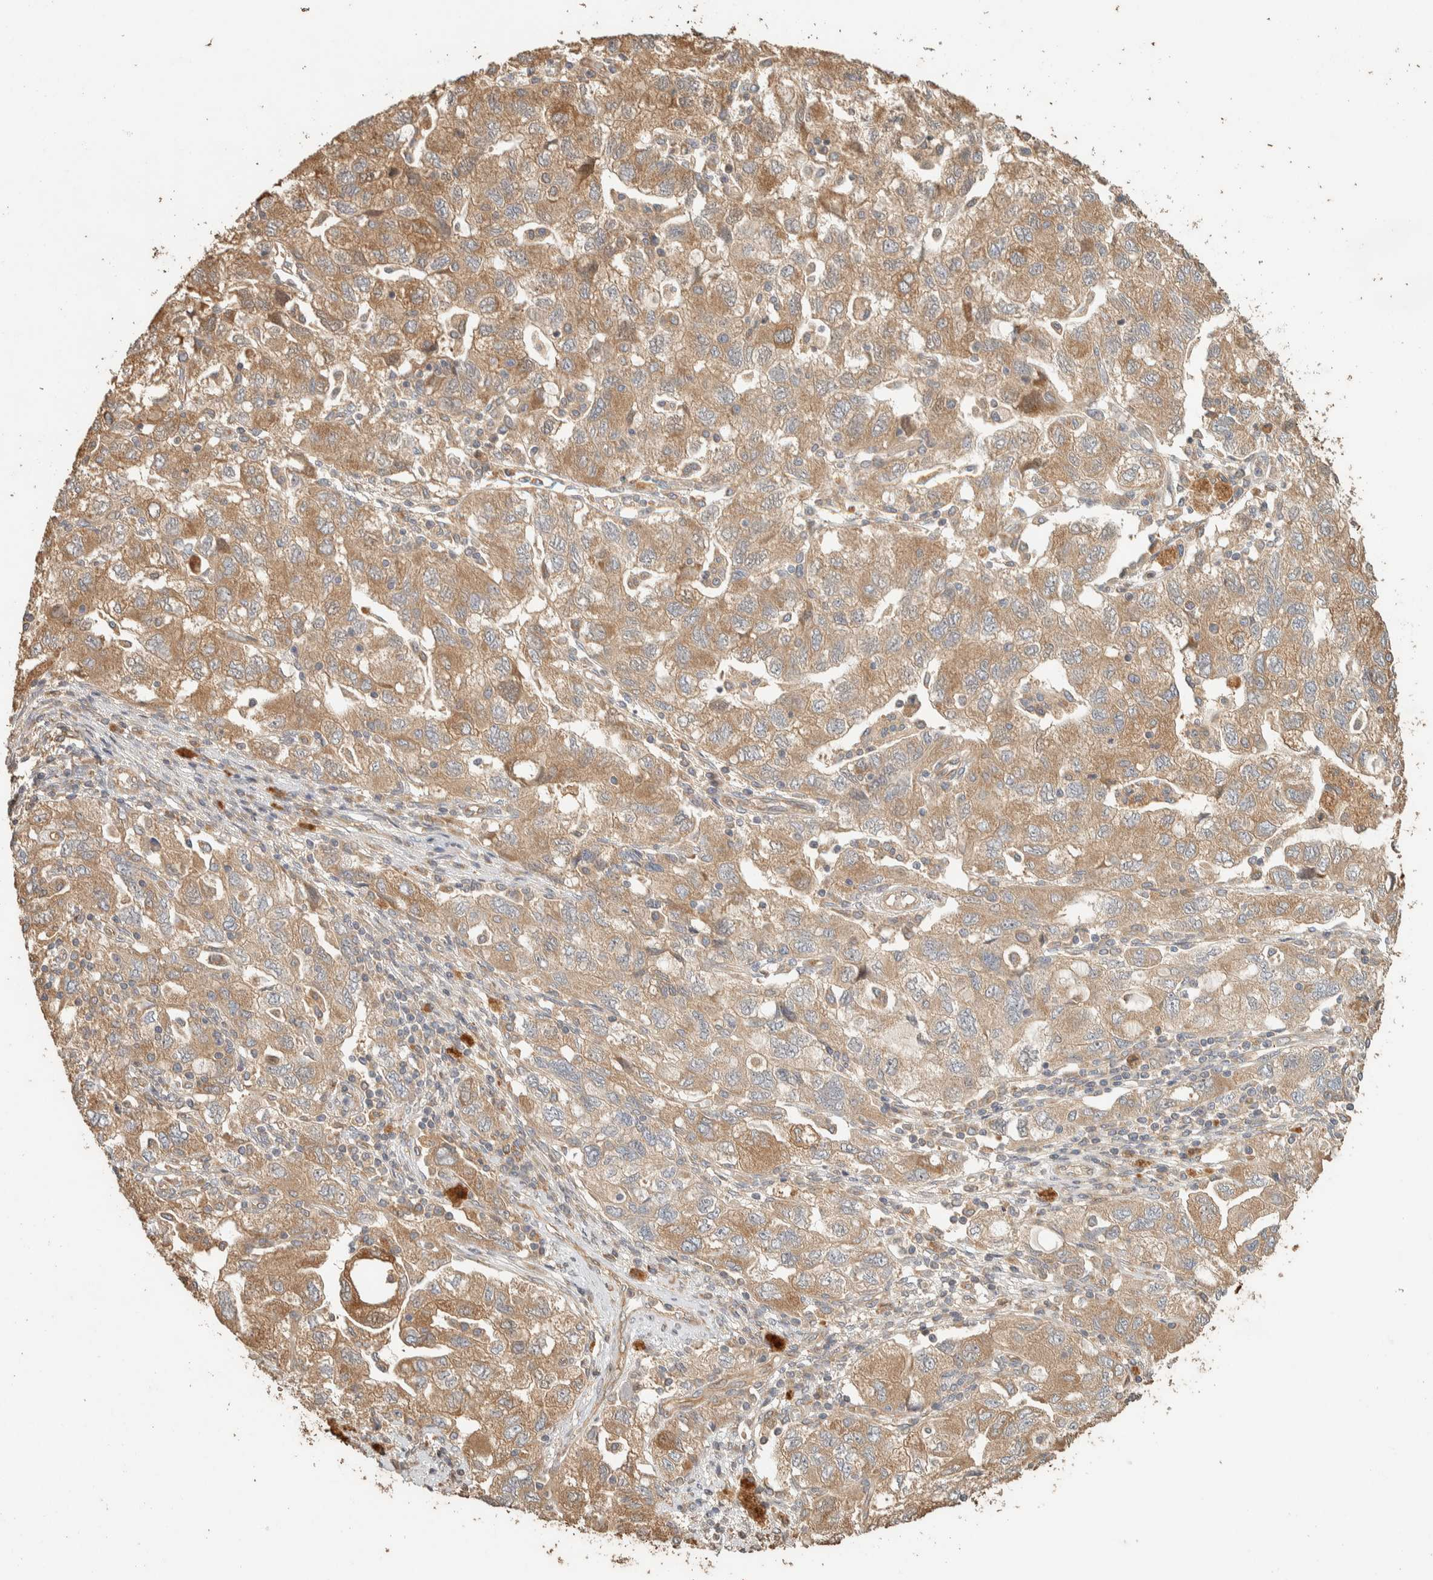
{"staining": {"intensity": "moderate", "quantity": ">75%", "location": "cytoplasmic/membranous"}, "tissue": "ovarian cancer", "cell_type": "Tumor cells", "image_type": "cancer", "snomed": [{"axis": "morphology", "description": "Carcinoma, NOS"}, {"axis": "morphology", "description": "Cystadenocarcinoma, serous, NOS"}, {"axis": "topography", "description": "Ovary"}], "caption": "High-magnification brightfield microscopy of ovarian cancer stained with DAB (brown) and counterstained with hematoxylin (blue). tumor cells exhibit moderate cytoplasmic/membranous positivity is appreciated in about>75% of cells.", "gene": "EXOC7", "patient": {"sex": "female", "age": 69}}